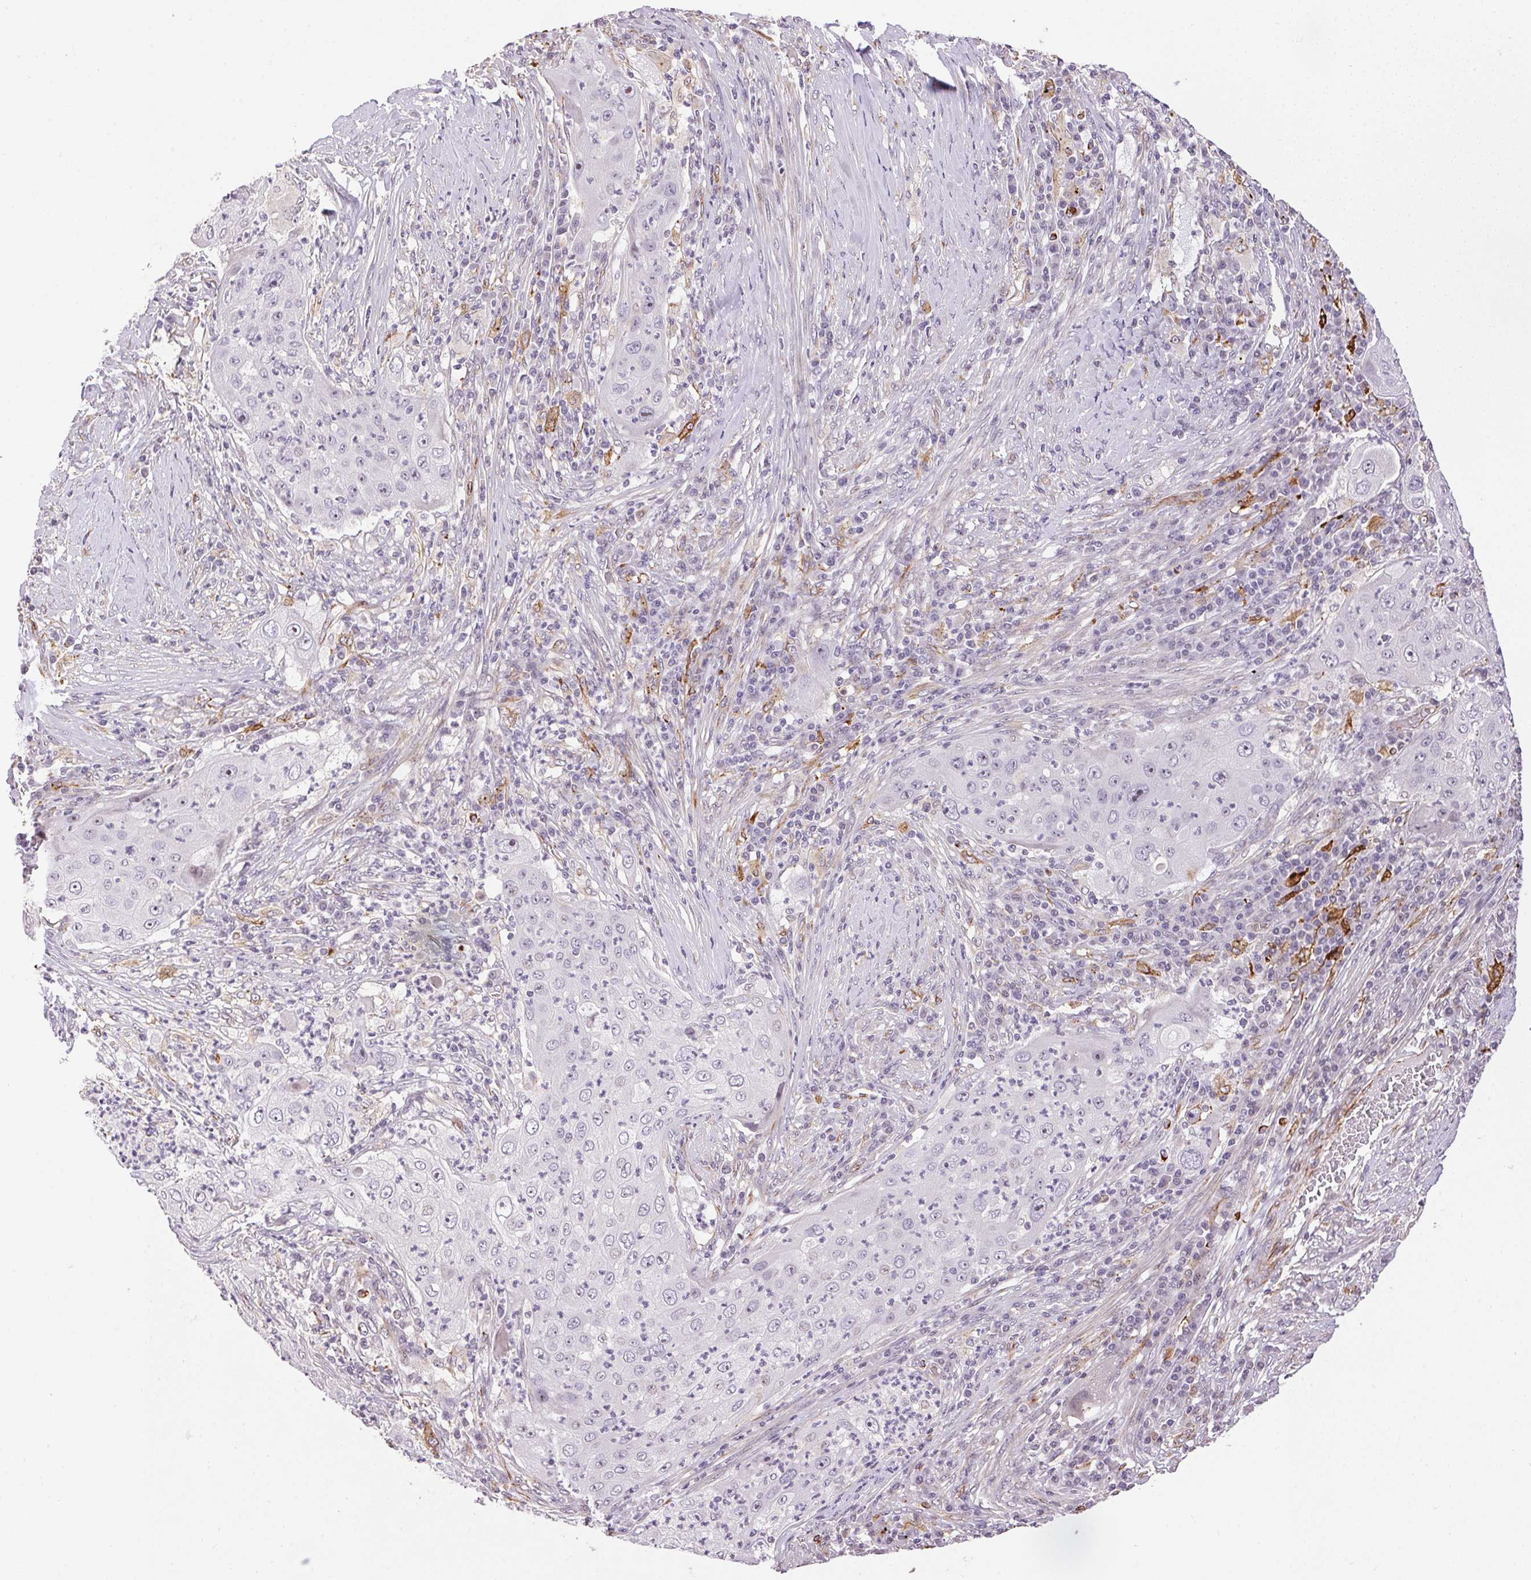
{"staining": {"intensity": "negative", "quantity": "none", "location": "none"}, "tissue": "lung cancer", "cell_type": "Tumor cells", "image_type": "cancer", "snomed": [{"axis": "morphology", "description": "Squamous cell carcinoma, NOS"}, {"axis": "topography", "description": "Lung"}], "caption": "Immunohistochemistry histopathology image of neoplastic tissue: squamous cell carcinoma (lung) stained with DAB (3,3'-diaminobenzidine) displays no significant protein staining in tumor cells.", "gene": "GYG2", "patient": {"sex": "female", "age": 59}}